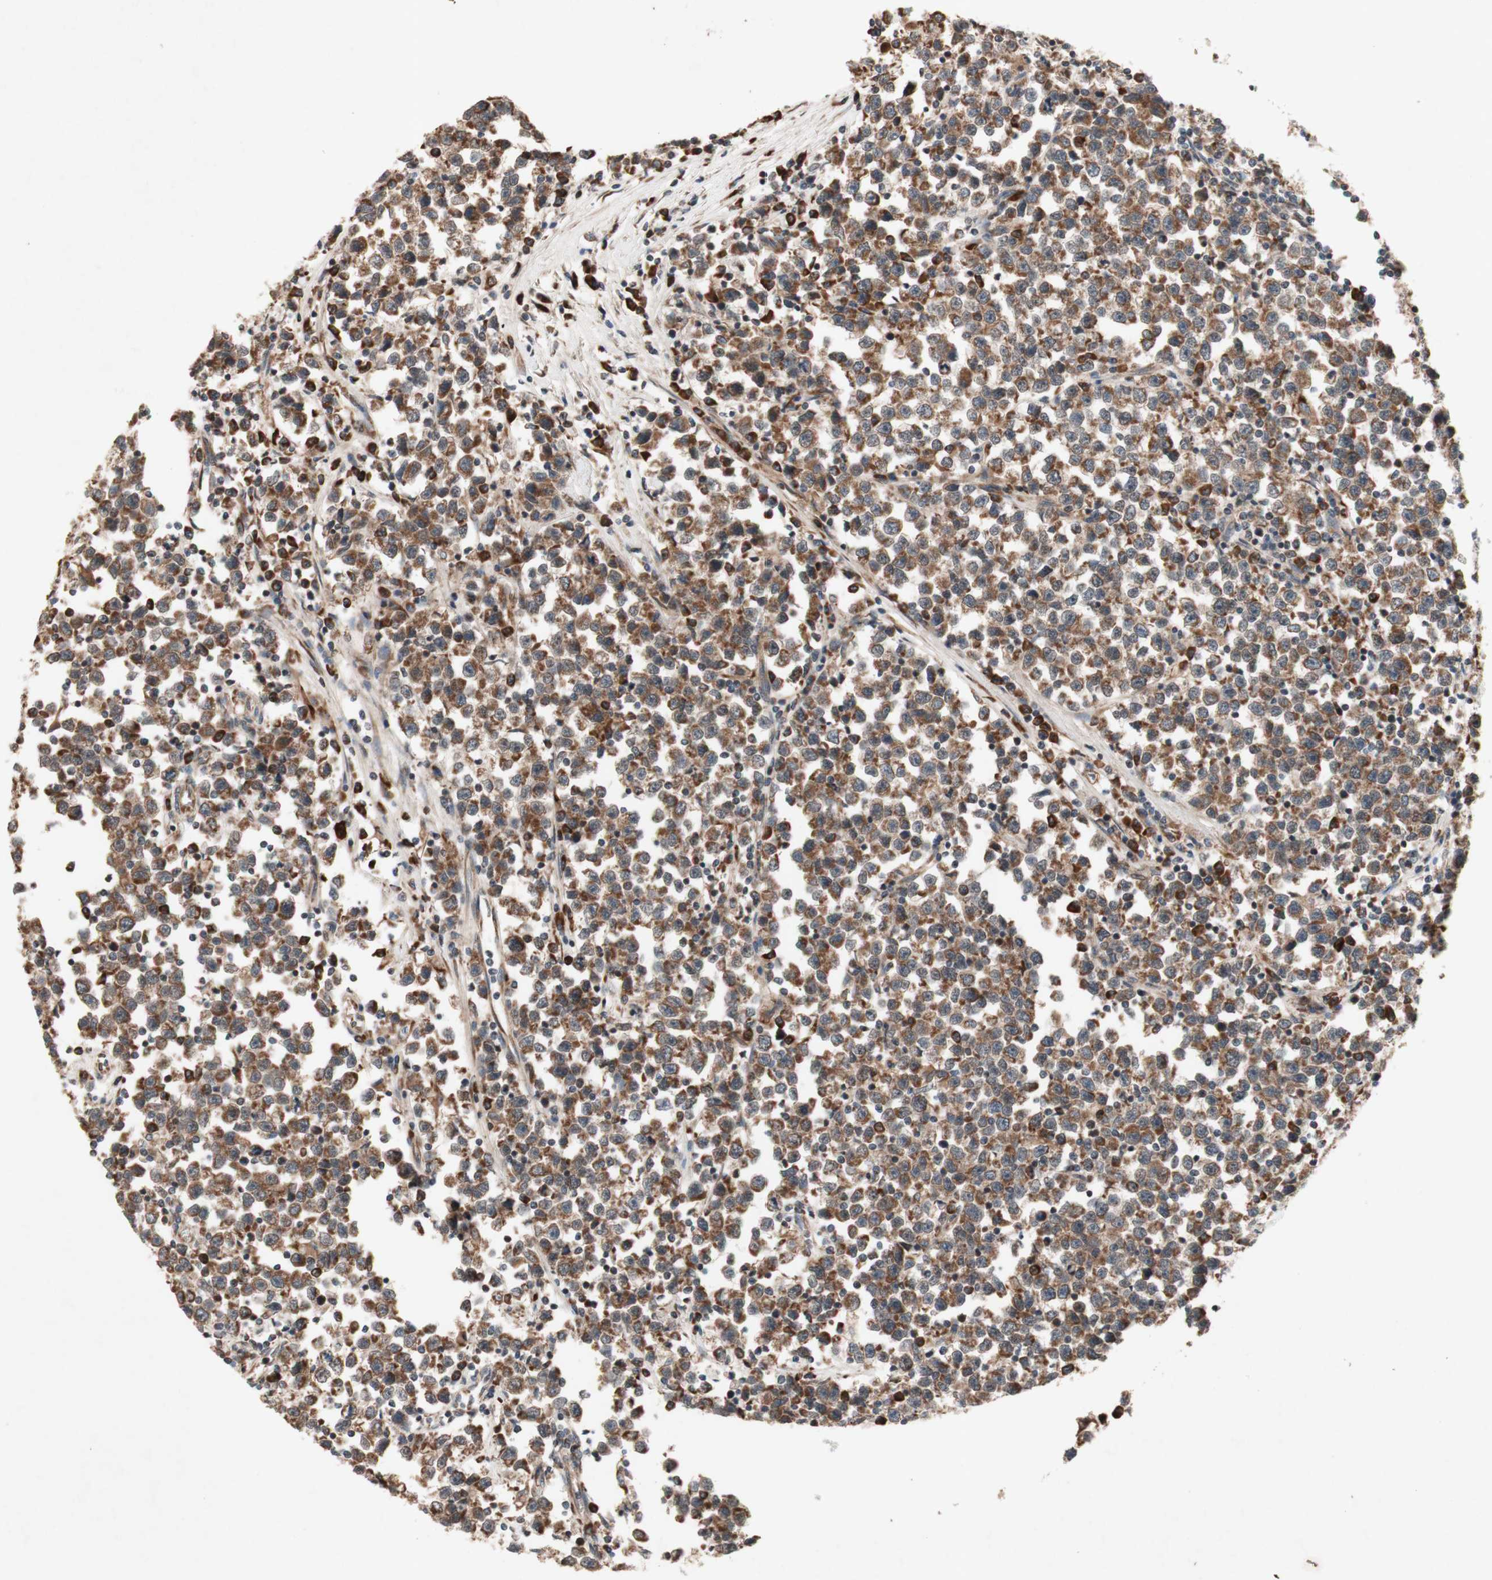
{"staining": {"intensity": "moderate", "quantity": ">75%", "location": "cytoplasmic/membranous"}, "tissue": "testis cancer", "cell_type": "Tumor cells", "image_type": "cancer", "snomed": [{"axis": "morphology", "description": "Seminoma, NOS"}, {"axis": "topography", "description": "Testis"}], "caption": "Immunohistochemical staining of human seminoma (testis) shows moderate cytoplasmic/membranous protein staining in approximately >75% of tumor cells.", "gene": "DDOST", "patient": {"sex": "male", "age": 43}}